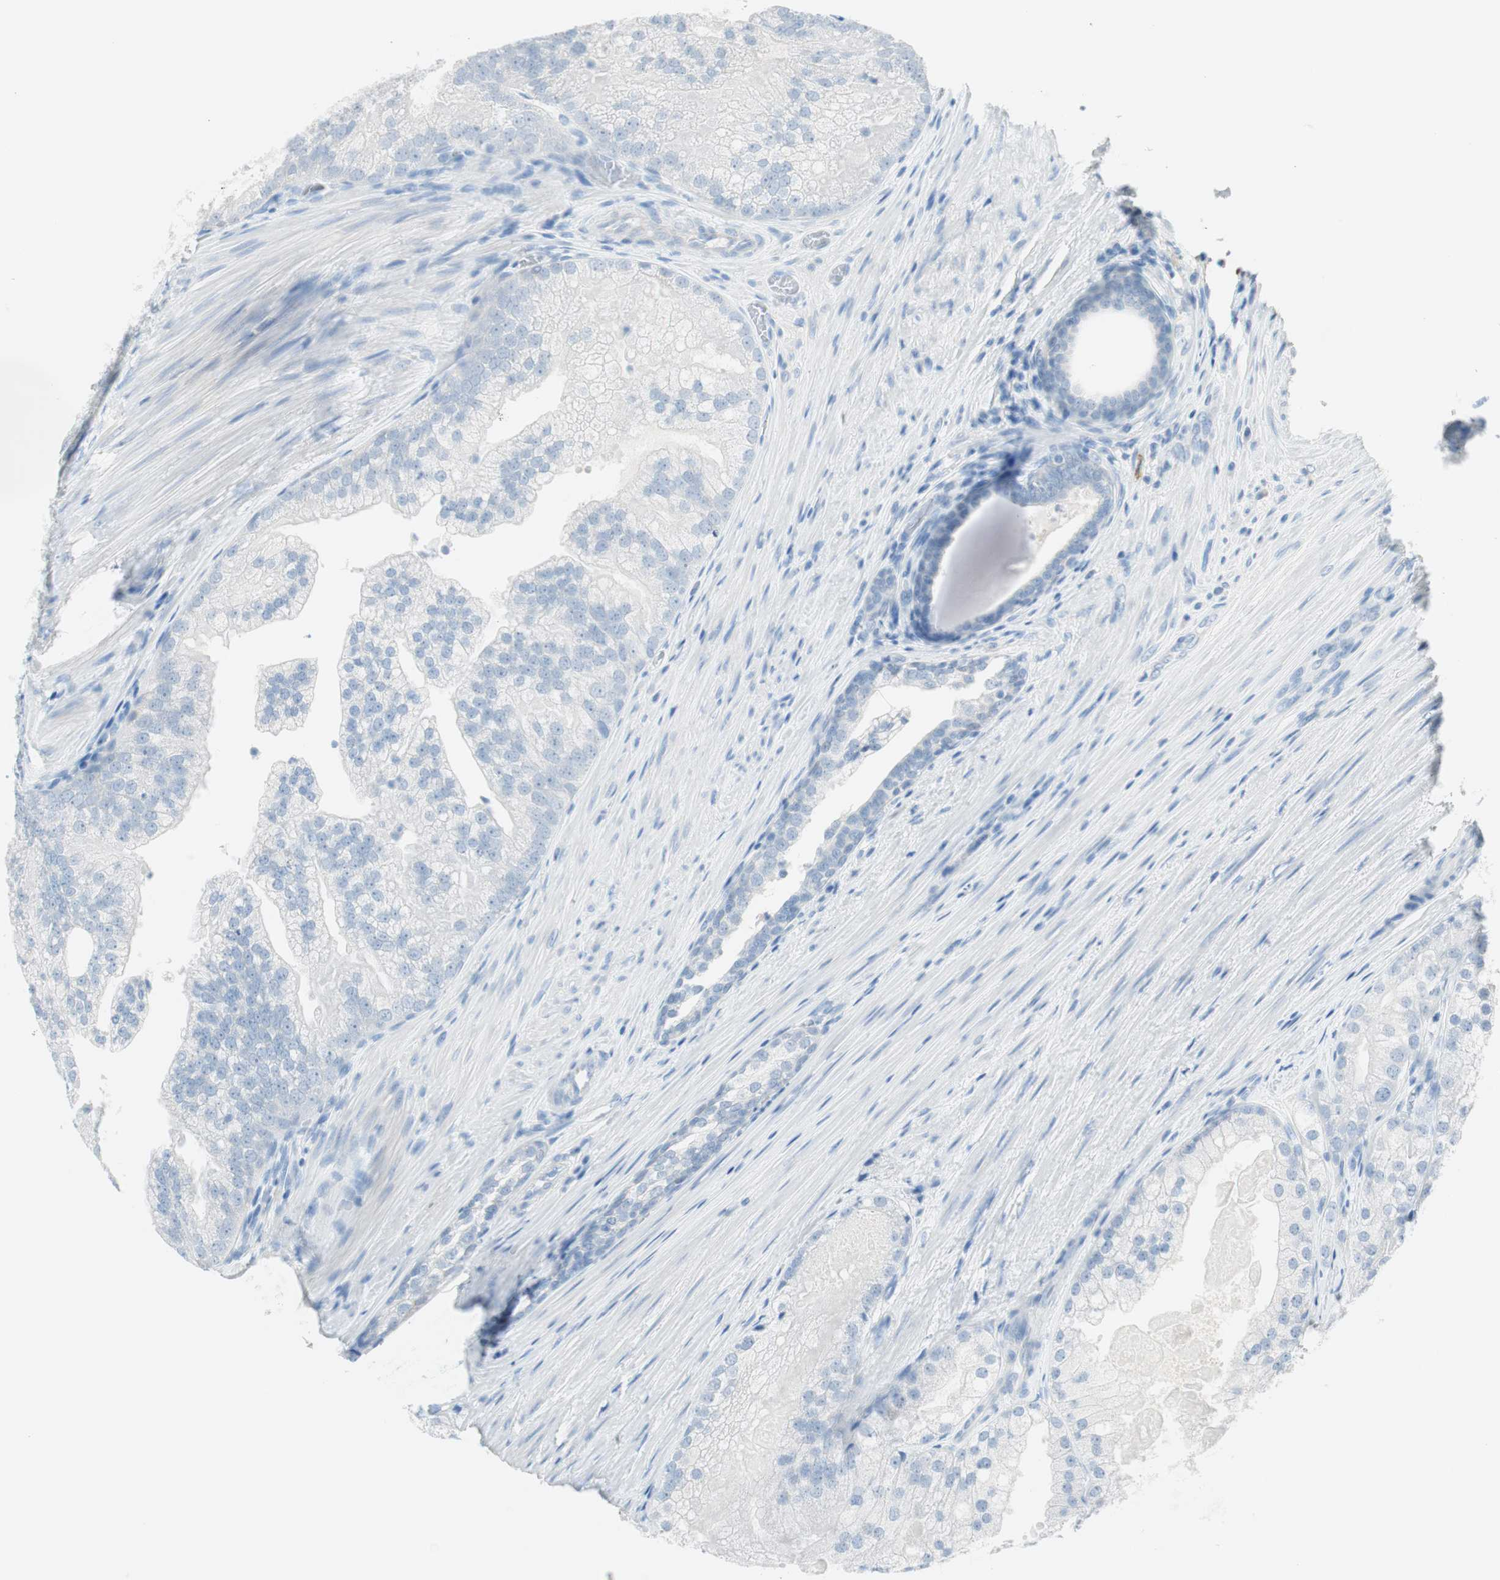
{"staining": {"intensity": "negative", "quantity": "none", "location": "none"}, "tissue": "prostate cancer", "cell_type": "Tumor cells", "image_type": "cancer", "snomed": [{"axis": "morphology", "description": "Adenocarcinoma, Low grade"}, {"axis": "topography", "description": "Prostate"}], "caption": "The histopathology image exhibits no significant expression in tumor cells of prostate cancer (adenocarcinoma (low-grade)).", "gene": "TNFRSF13C", "patient": {"sex": "male", "age": 69}}